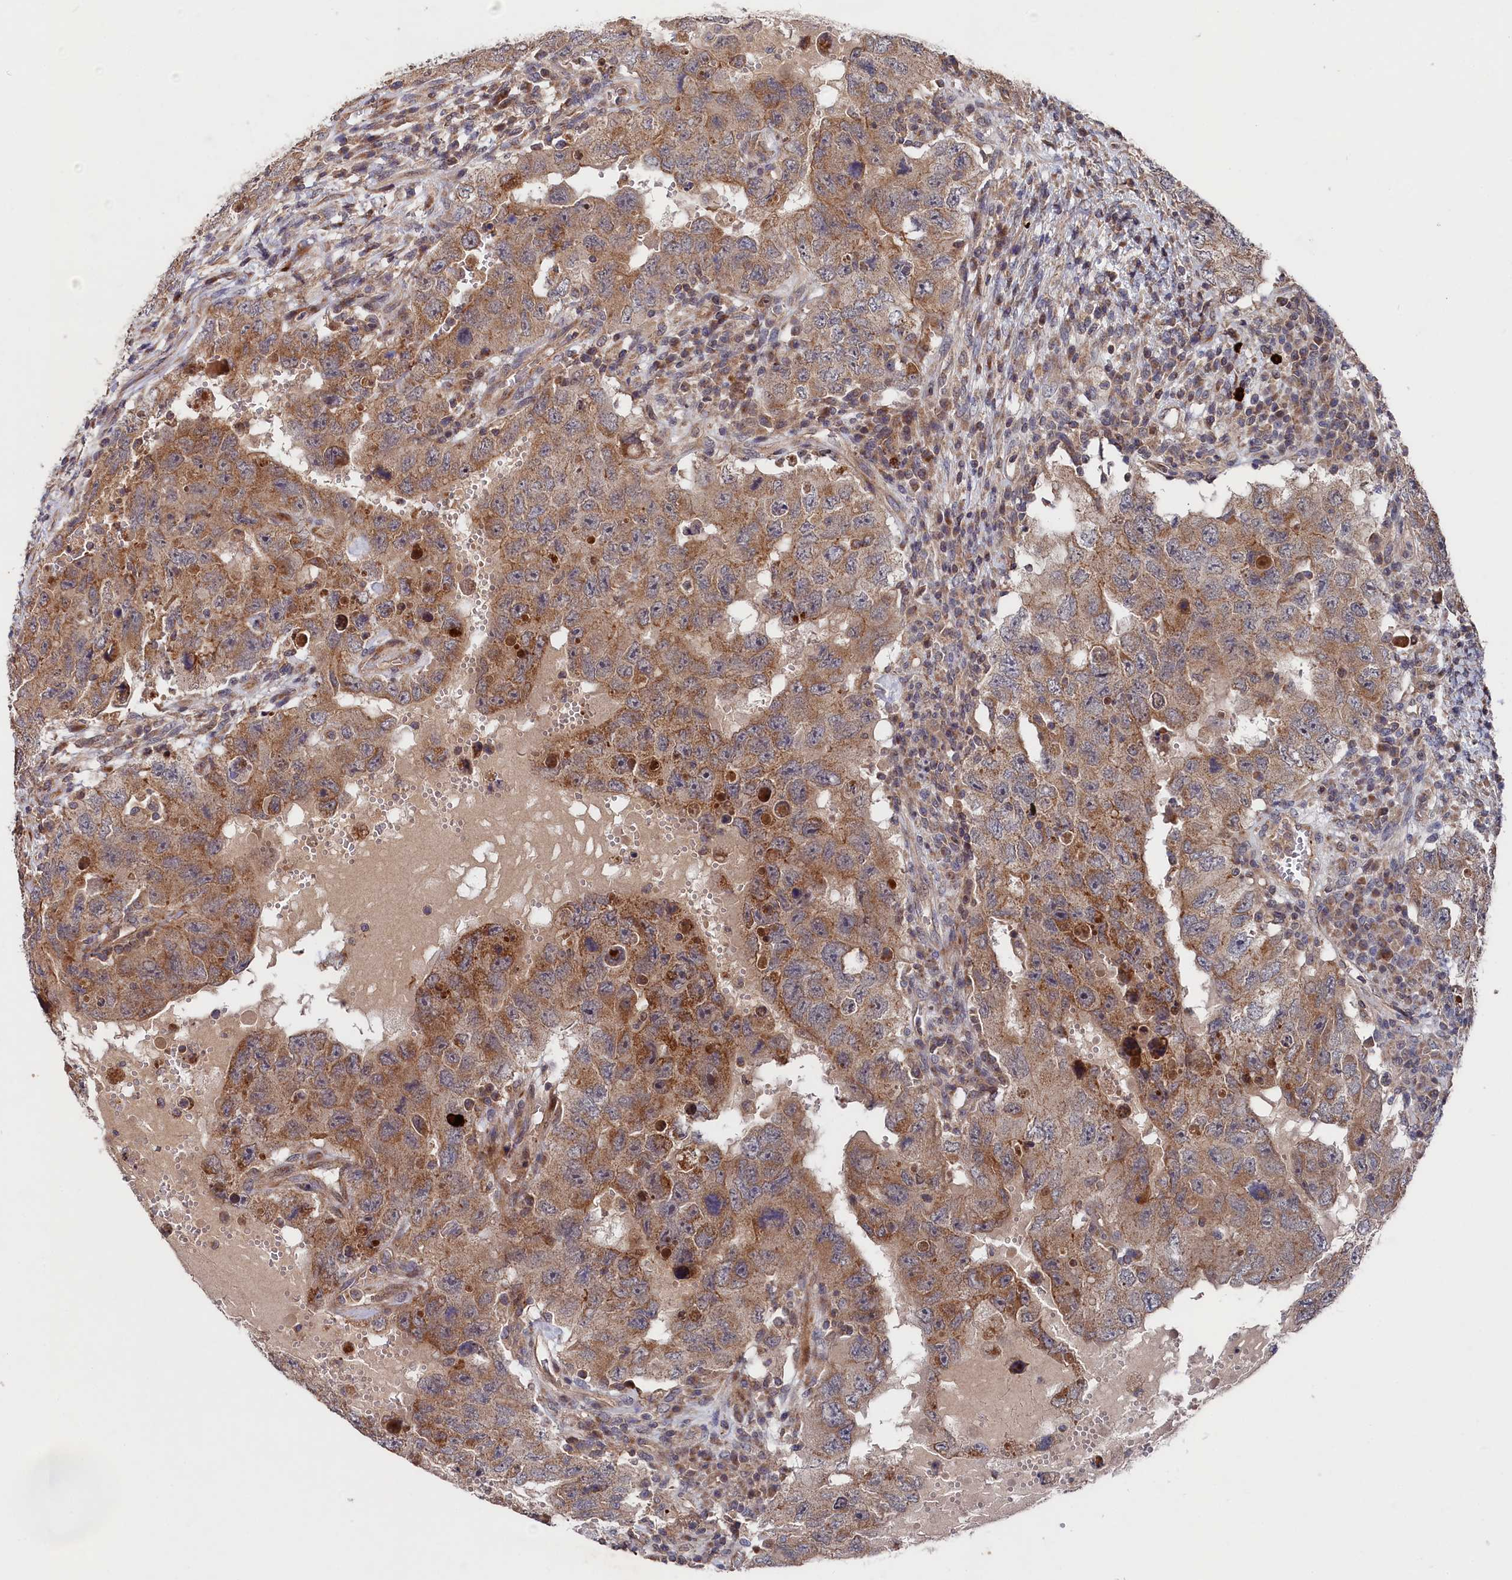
{"staining": {"intensity": "moderate", "quantity": ">75%", "location": "cytoplasmic/membranous"}, "tissue": "testis cancer", "cell_type": "Tumor cells", "image_type": "cancer", "snomed": [{"axis": "morphology", "description": "Carcinoma, Embryonal, NOS"}, {"axis": "topography", "description": "Testis"}], "caption": "Immunohistochemical staining of testis embryonal carcinoma exhibits medium levels of moderate cytoplasmic/membranous staining in approximately >75% of tumor cells. (DAB IHC with brightfield microscopy, high magnification).", "gene": "SUPV3L1", "patient": {"sex": "male", "age": 26}}